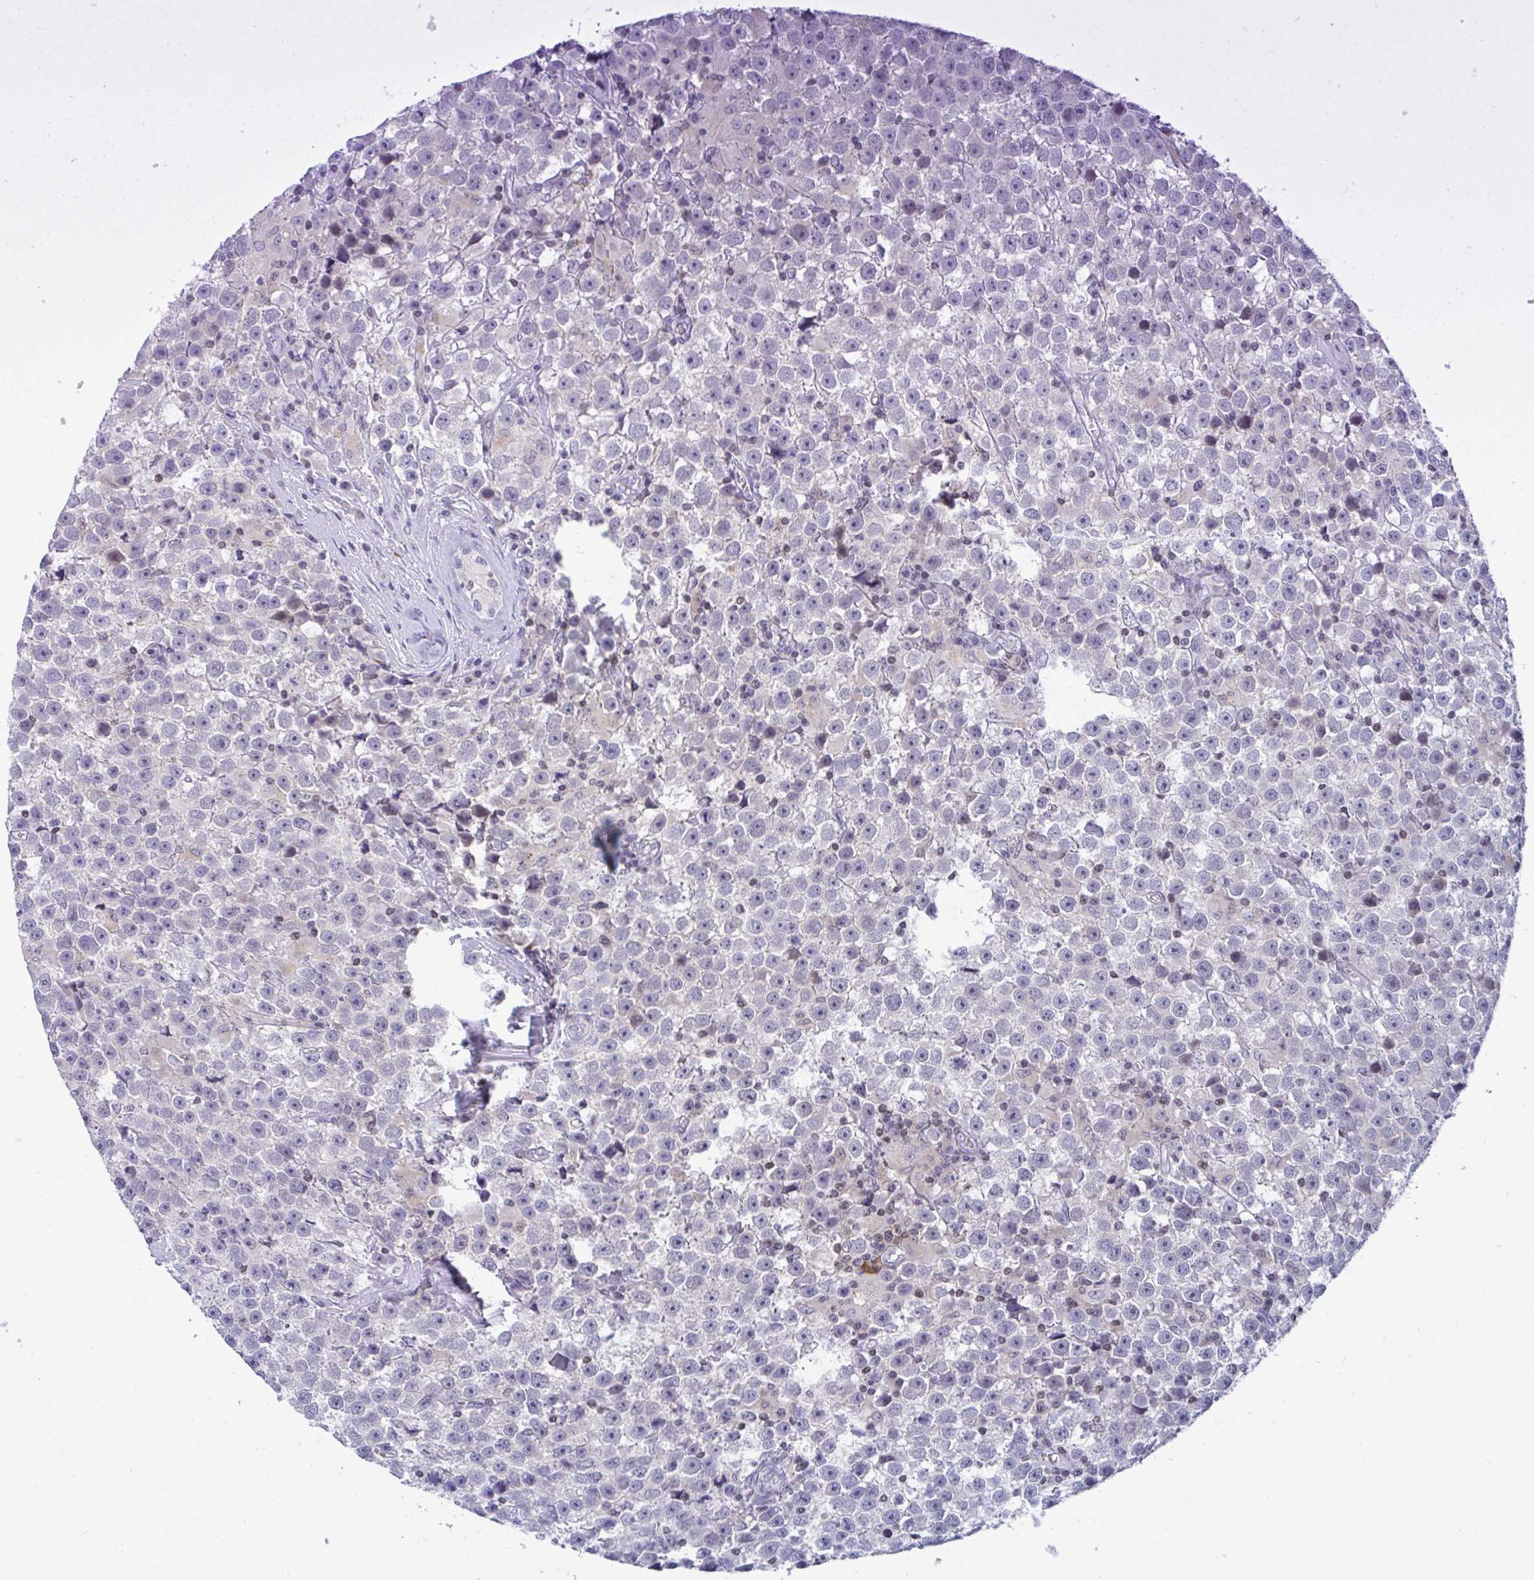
{"staining": {"intensity": "negative", "quantity": "none", "location": "none"}, "tissue": "testis cancer", "cell_type": "Tumor cells", "image_type": "cancer", "snomed": [{"axis": "morphology", "description": "Seminoma, NOS"}, {"axis": "topography", "description": "Testis"}], "caption": "Immunohistochemical staining of human testis cancer (seminoma) exhibits no significant expression in tumor cells.", "gene": "SNX11", "patient": {"sex": "male", "age": 31}}